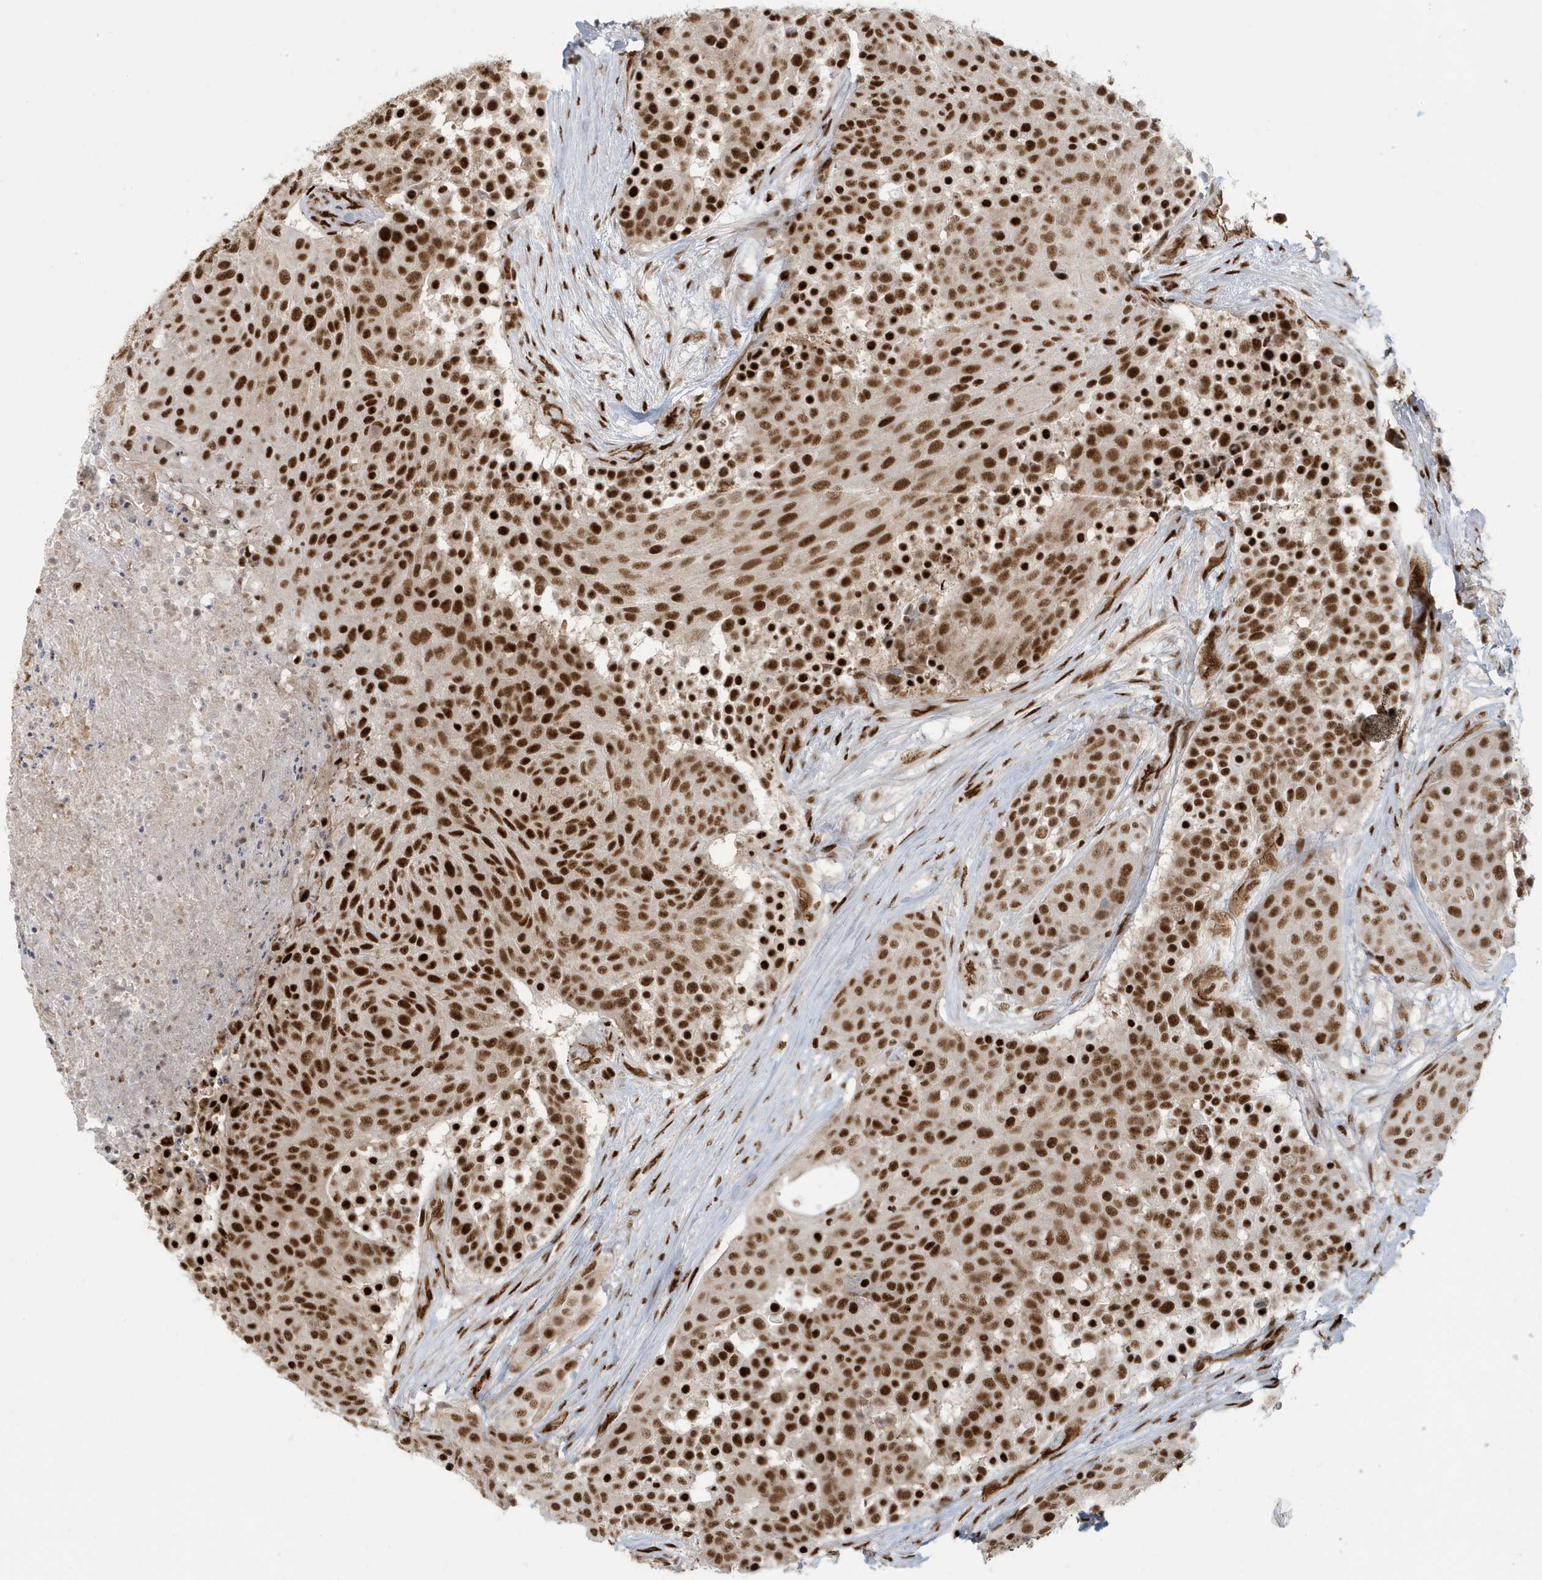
{"staining": {"intensity": "strong", "quantity": ">75%", "location": "nuclear"}, "tissue": "urothelial cancer", "cell_type": "Tumor cells", "image_type": "cancer", "snomed": [{"axis": "morphology", "description": "Urothelial carcinoma, High grade"}, {"axis": "topography", "description": "Urinary bladder"}], "caption": "A brown stain labels strong nuclear positivity of a protein in human urothelial carcinoma (high-grade) tumor cells.", "gene": "CKS2", "patient": {"sex": "female", "age": 63}}